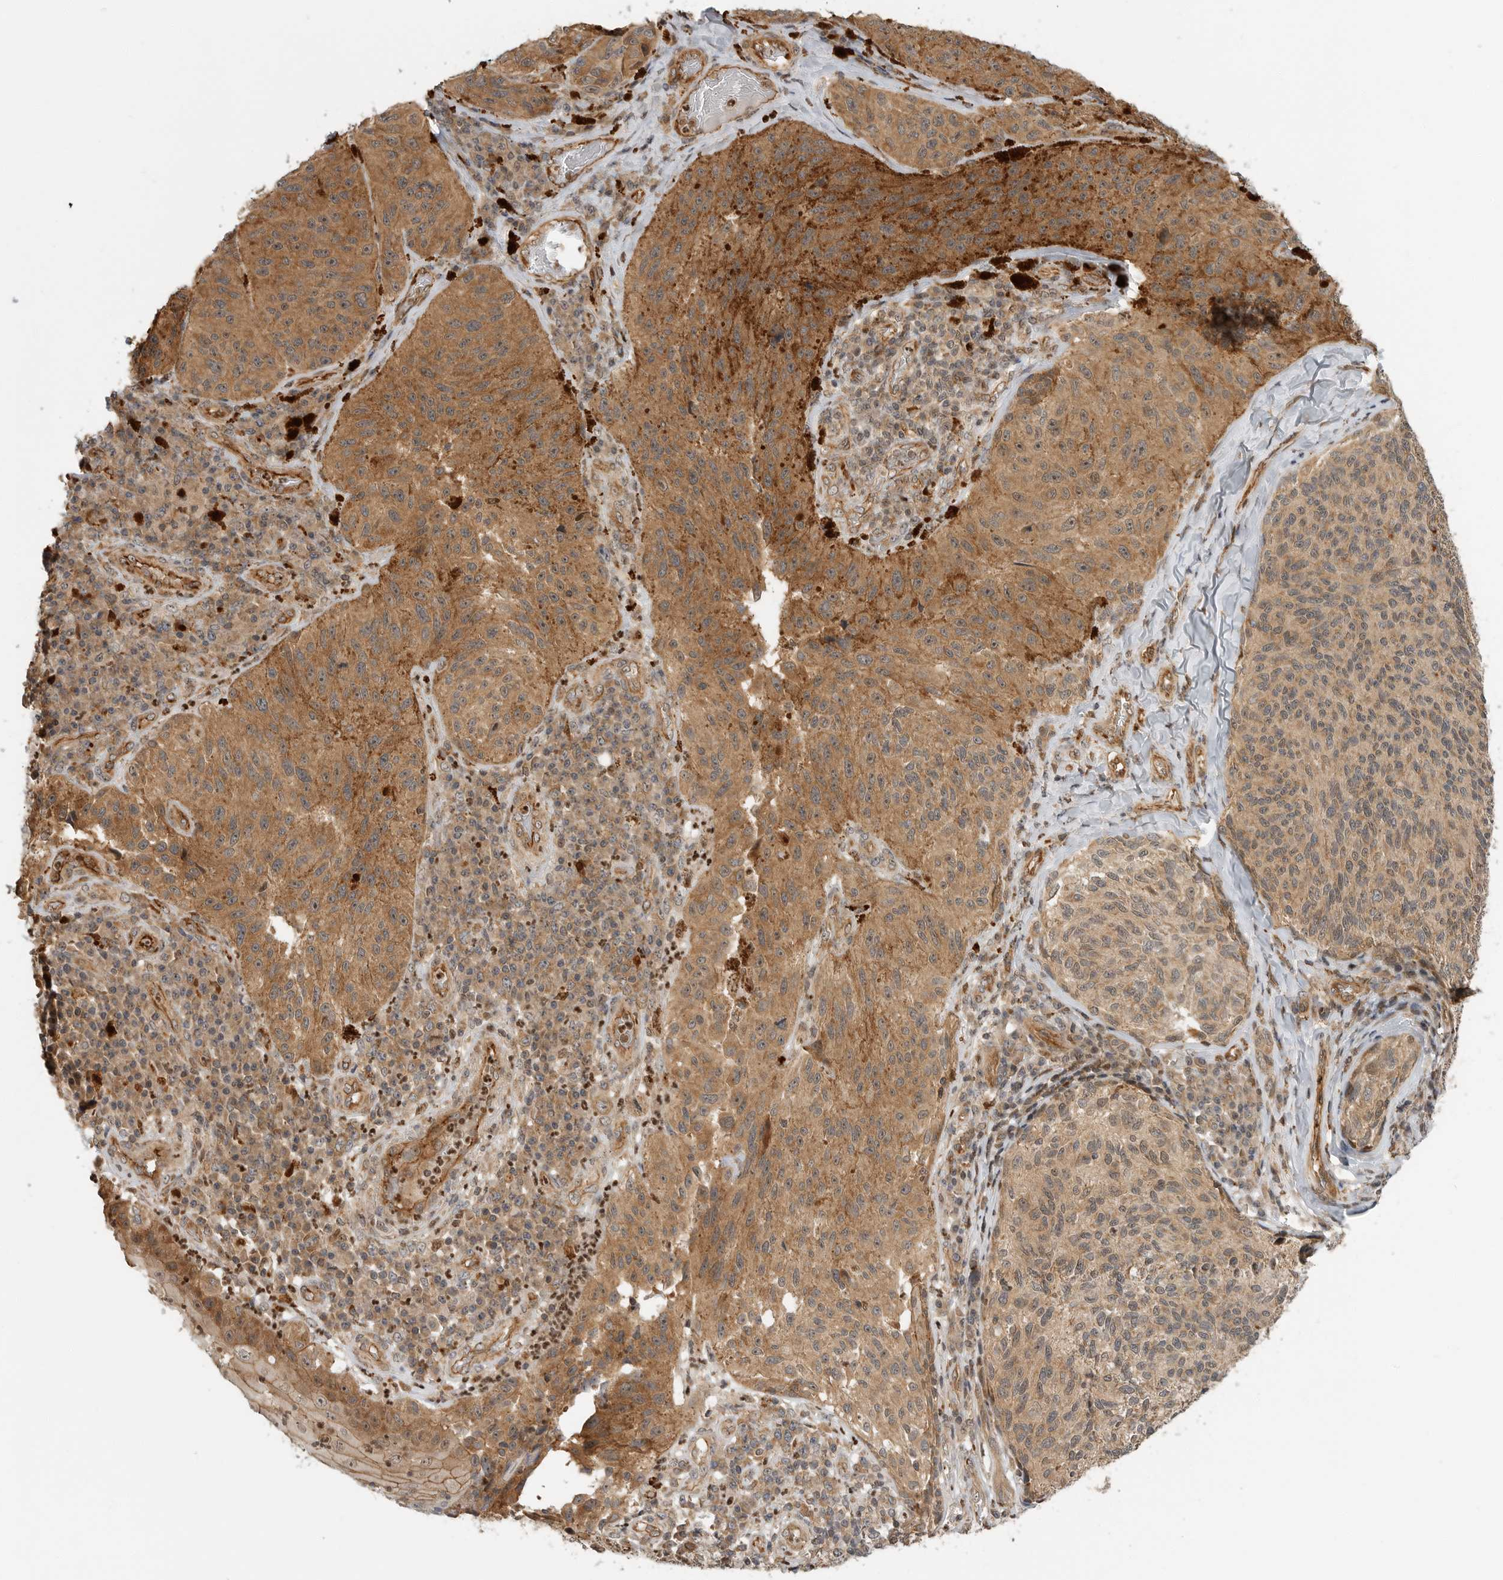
{"staining": {"intensity": "moderate", "quantity": ">75%", "location": "cytoplasmic/membranous"}, "tissue": "melanoma", "cell_type": "Tumor cells", "image_type": "cancer", "snomed": [{"axis": "morphology", "description": "Malignant melanoma, NOS"}, {"axis": "topography", "description": "Skin"}], "caption": "Immunohistochemistry (DAB (3,3'-diaminobenzidine)) staining of human melanoma demonstrates moderate cytoplasmic/membranous protein expression in approximately >75% of tumor cells.", "gene": "STRAP", "patient": {"sex": "female", "age": 73}}